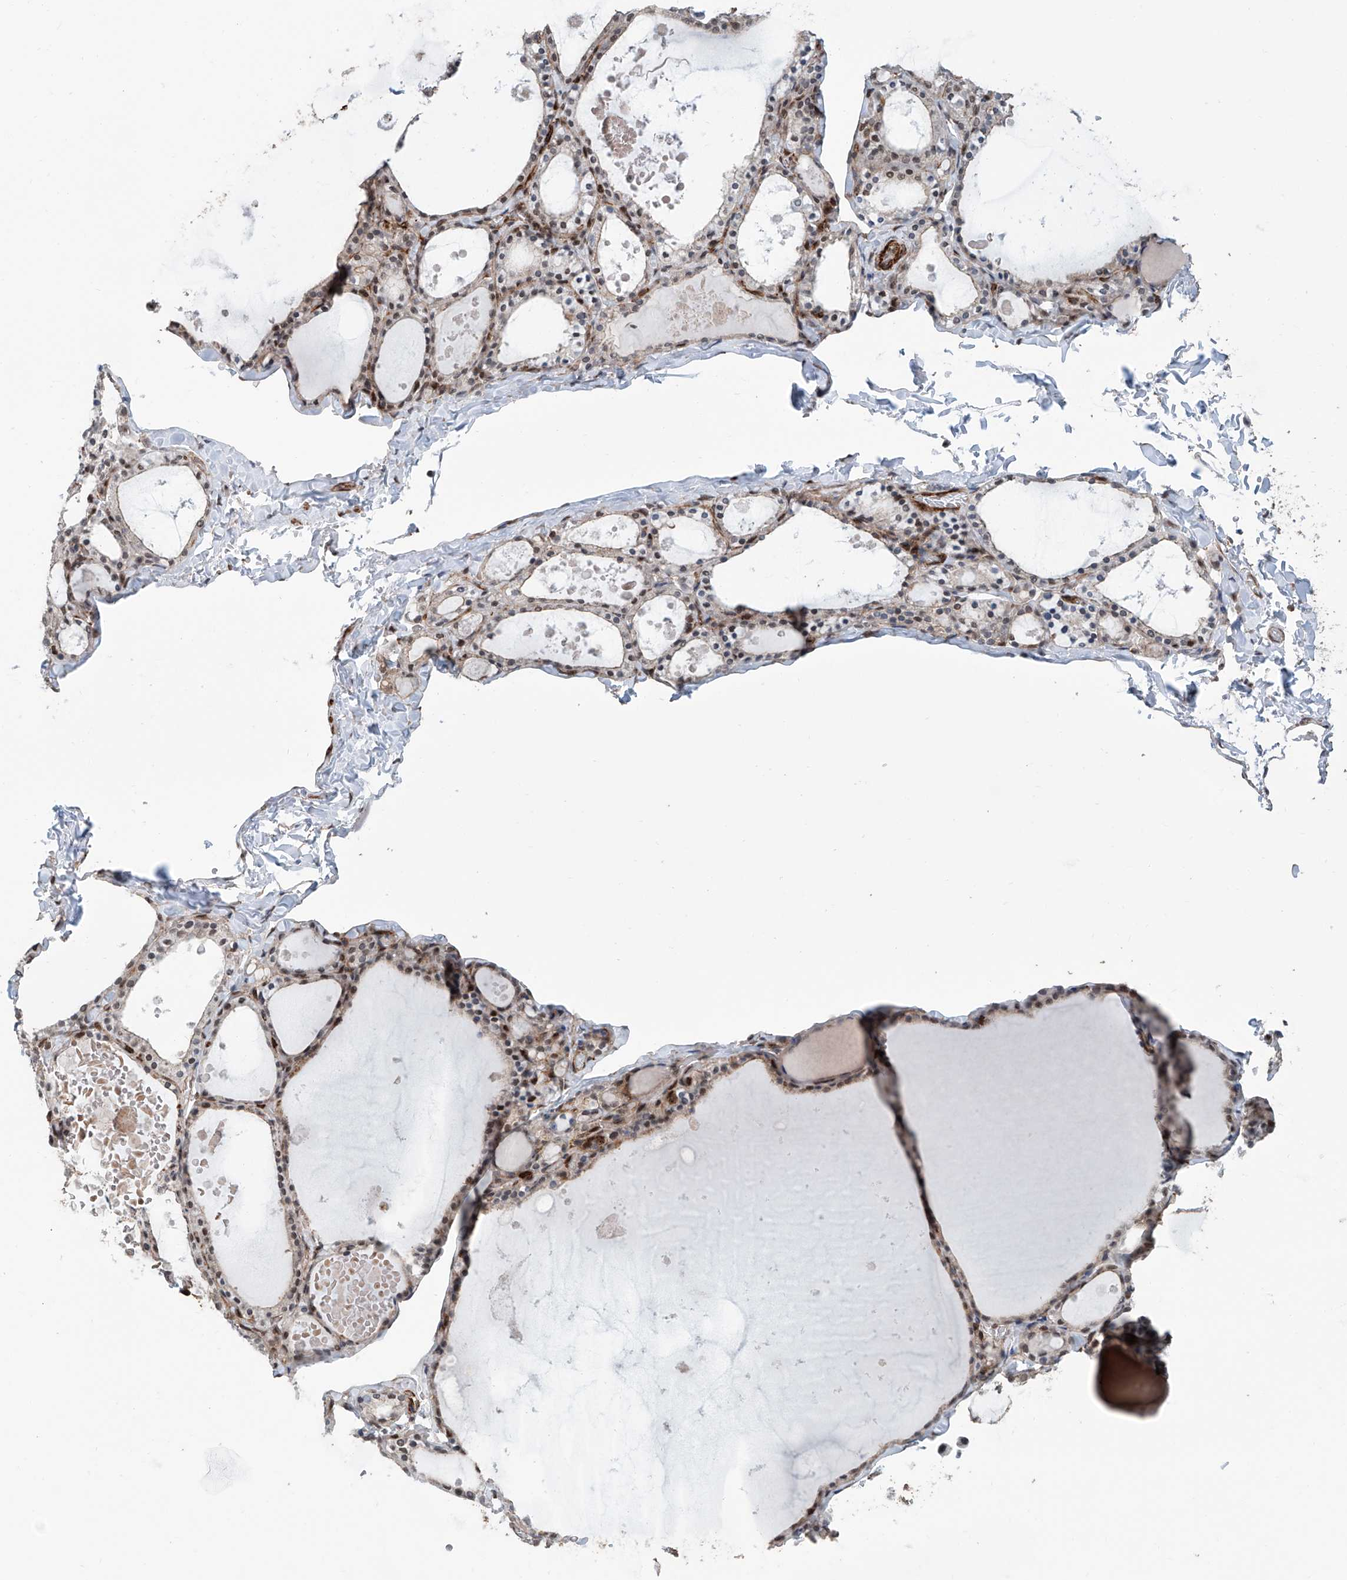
{"staining": {"intensity": "moderate", "quantity": "25%-75%", "location": "nuclear"}, "tissue": "thyroid gland", "cell_type": "Glandular cells", "image_type": "normal", "snomed": [{"axis": "morphology", "description": "Normal tissue, NOS"}, {"axis": "topography", "description": "Thyroid gland"}], "caption": "Normal thyroid gland shows moderate nuclear expression in approximately 25%-75% of glandular cells.", "gene": "SDE2", "patient": {"sex": "male", "age": 56}}